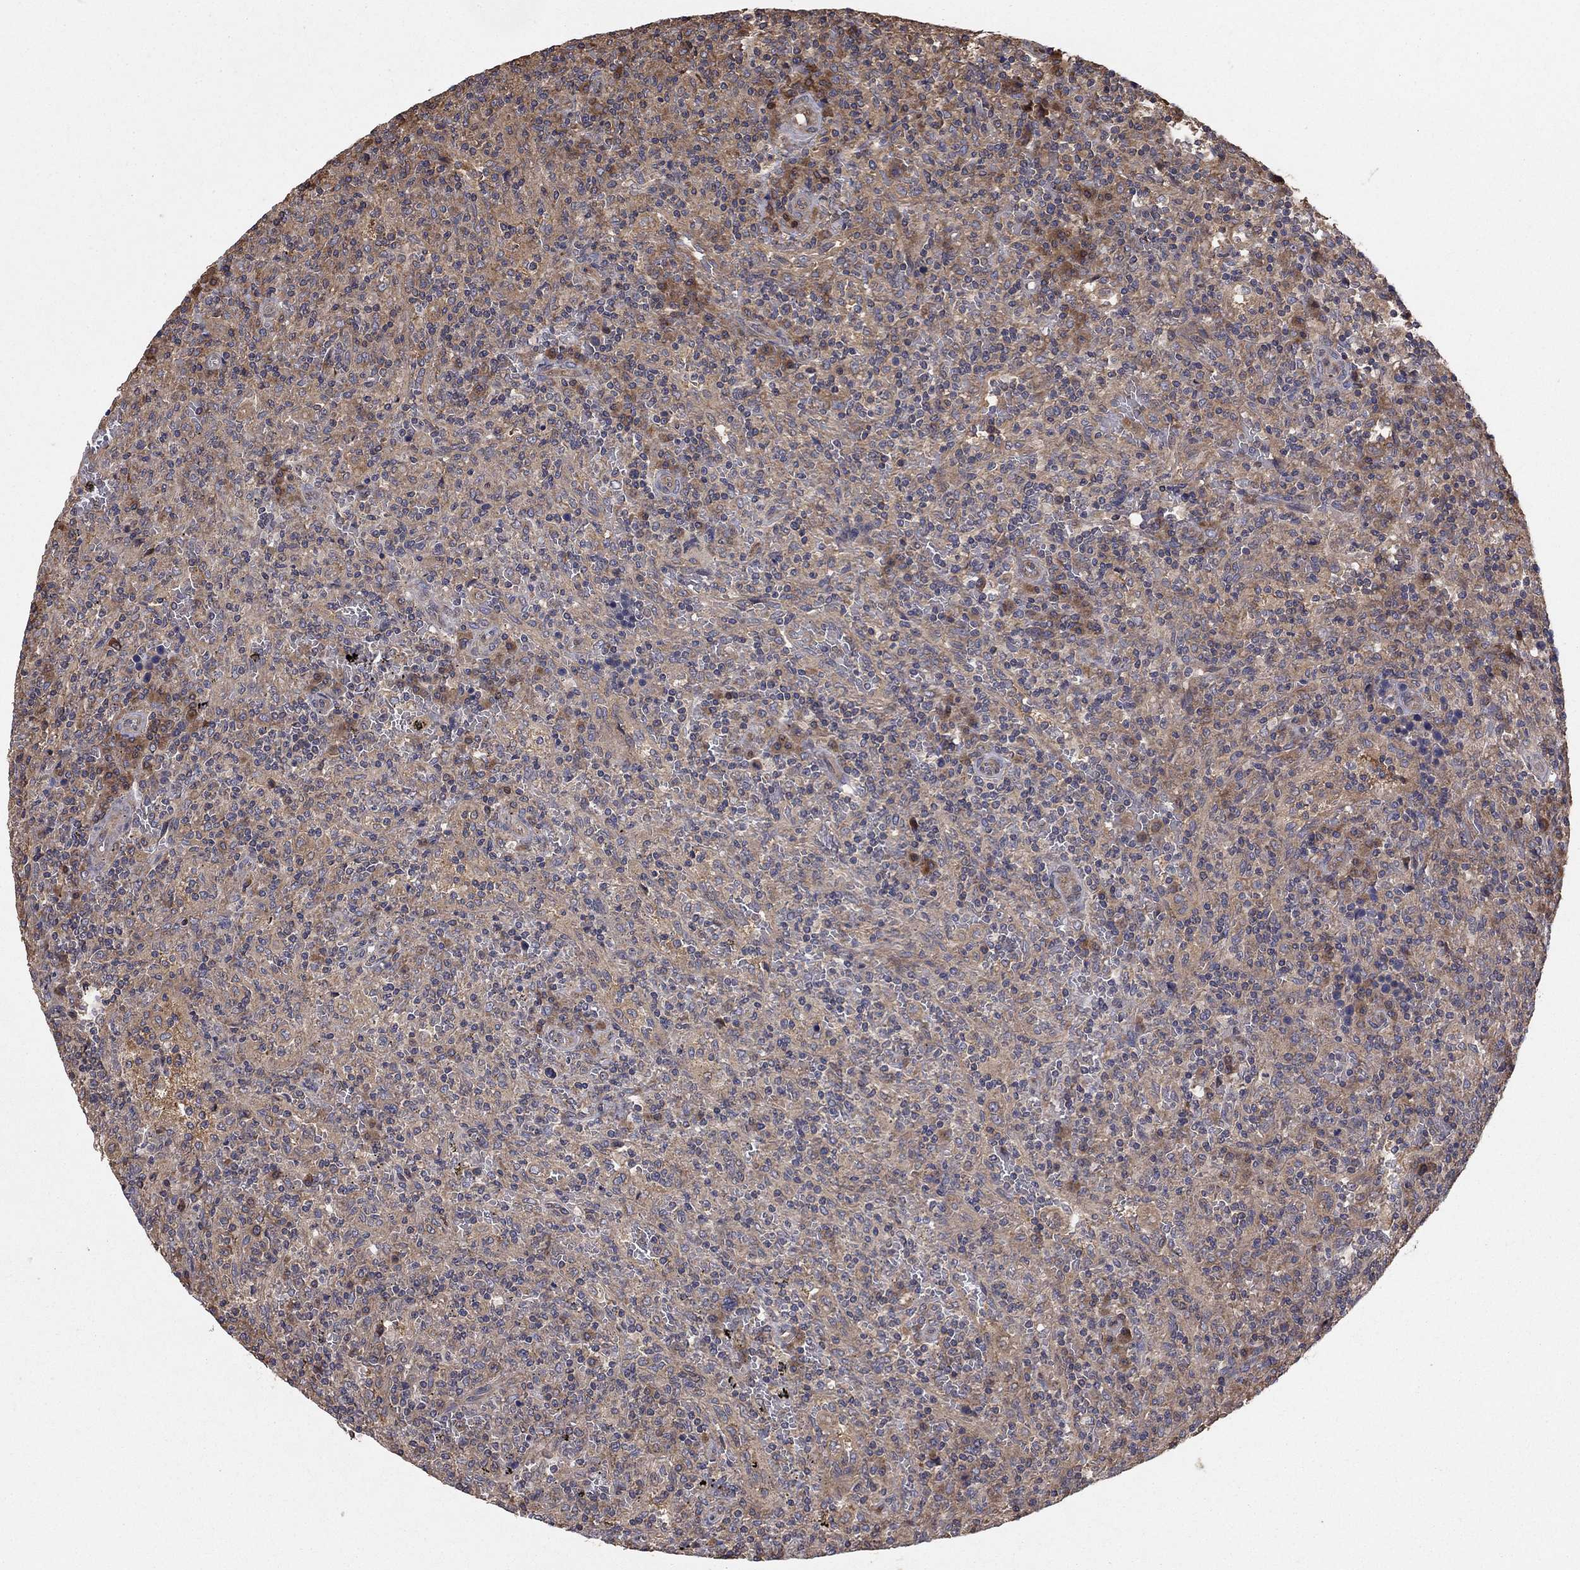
{"staining": {"intensity": "negative", "quantity": "none", "location": "none"}, "tissue": "lymphoma", "cell_type": "Tumor cells", "image_type": "cancer", "snomed": [{"axis": "morphology", "description": "Malignant lymphoma, non-Hodgkin's type, Low grade"}, {"axis": "topography", "description": "Spleen"}], "caption": "Immunohistochemistry of lymphoma demonstrates no positivity in tumor cells. (DAB immunohistochemistry (IHC) with hematoxylin counter stain).", "gene": "BABAM2", "patient": {"sex": "male", "age": 62}}